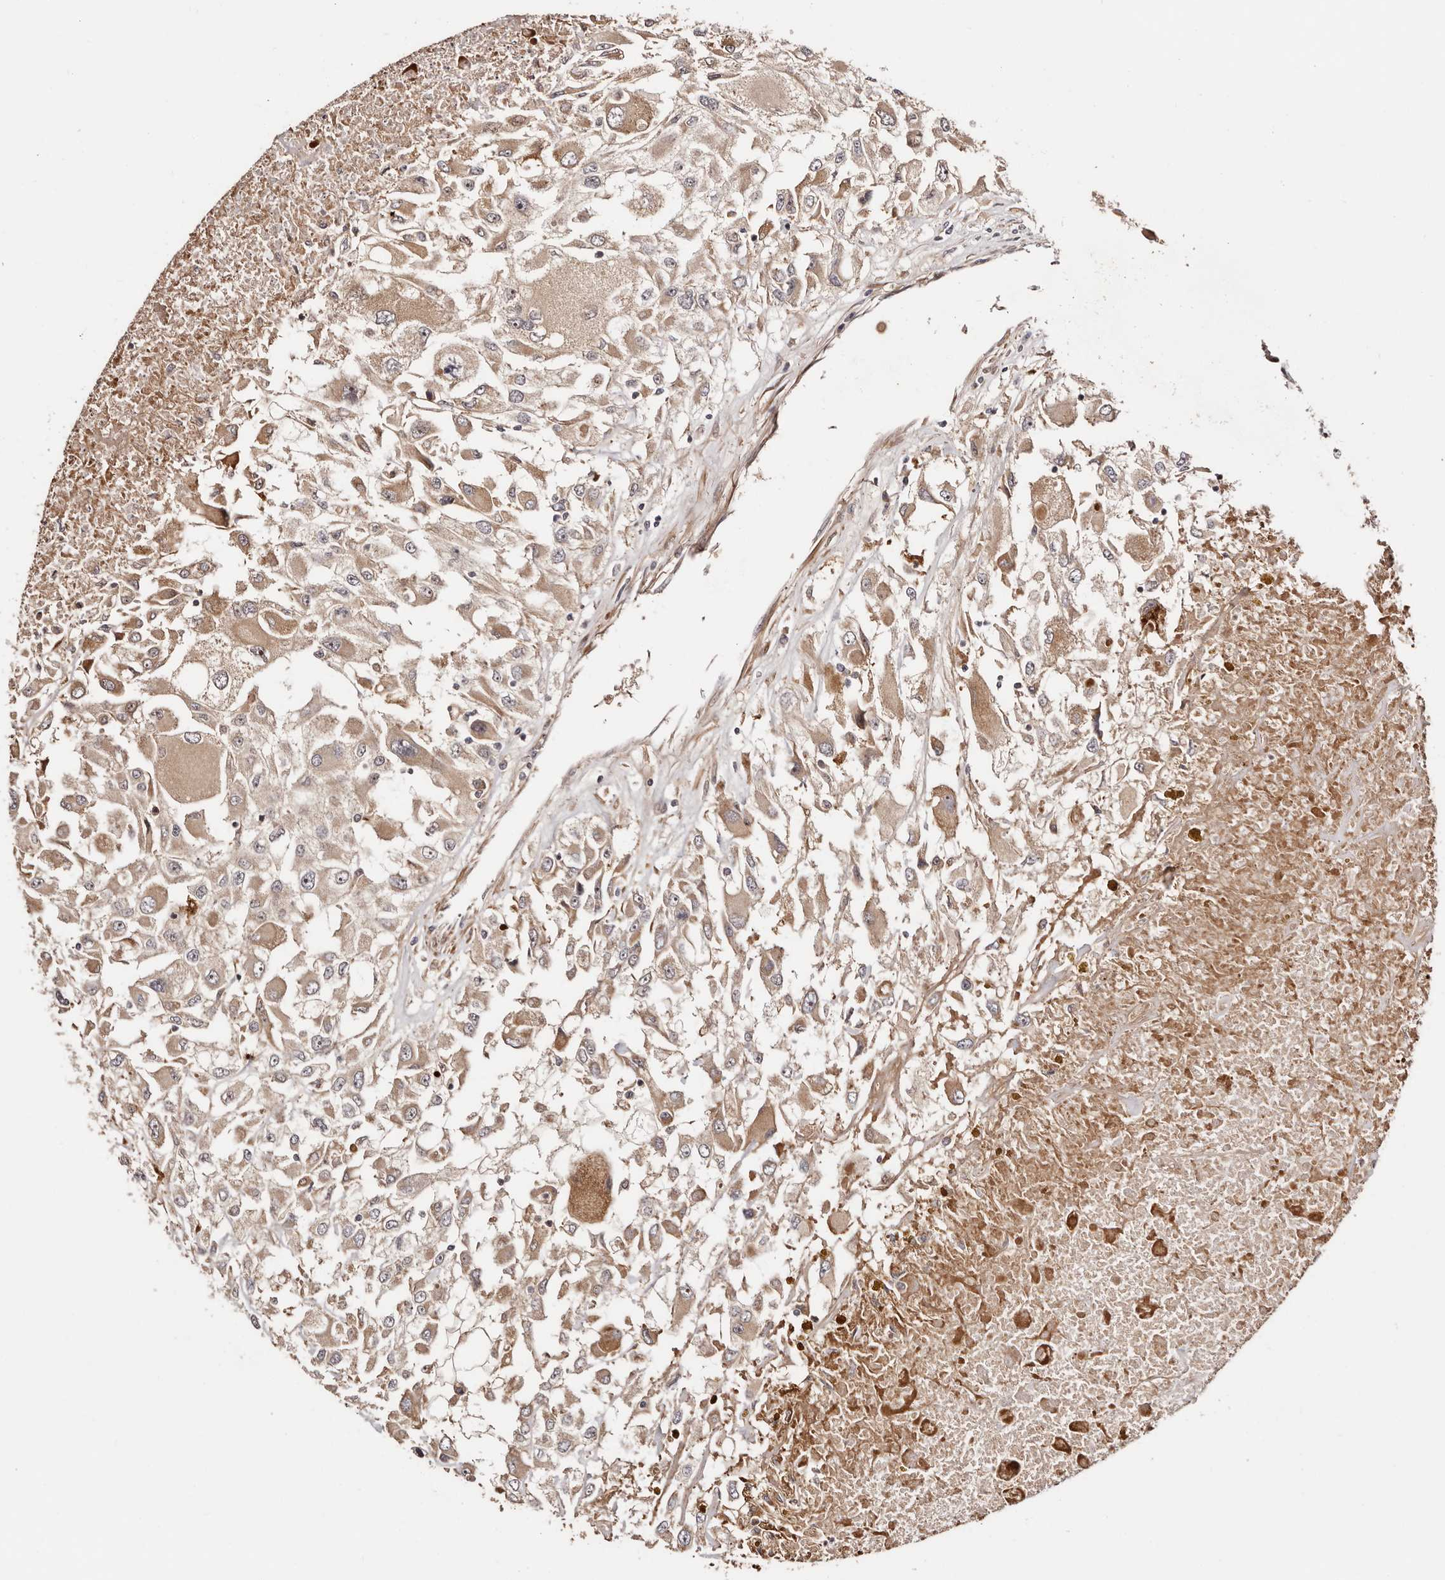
{"staining": {"intensity": "moderate", "quantity": "25%-75%", "location": "cytoplasmic/membranous"}, "tissue": "renal cancer", "cell_type": "Tumor cells", "image_type": "cancer", "snomed": [{"axis": "morphology", "description": "Adenocarcinoma, NOS"}, {"axis": "topography", "description": "Kidney"}], "caption": "Renal cancer (adenocarcinoma) was stained to show a protein in brown. There is medium levels of moderate cytoplasmic/membranous staining in approximately 25%-75% of tumor cells.", "gene": "PTPN22", "patient": {"sex": "female", "age": 52}}